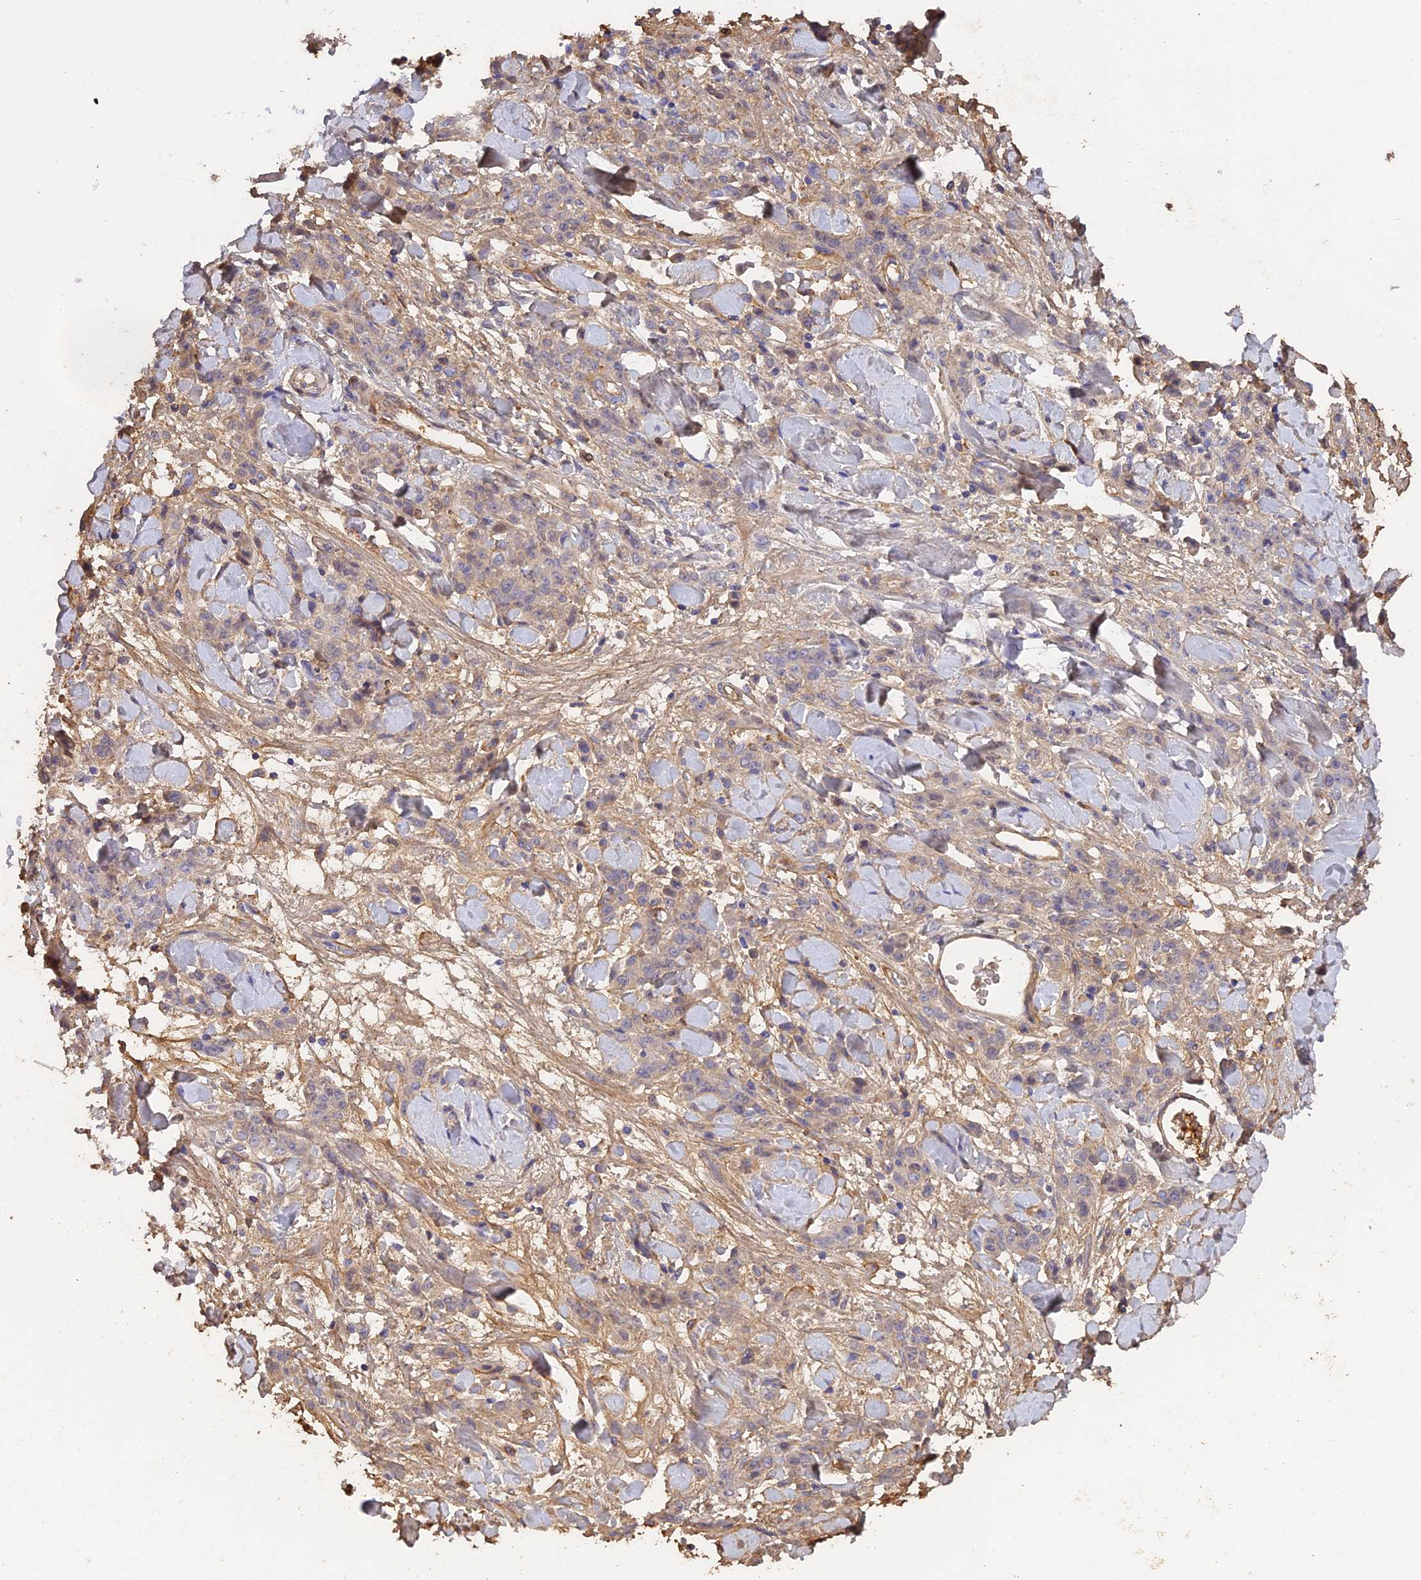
{"staining": {"intensity": "negative", "quantity": "none", "location": "none"}, "tissue": "stomach cancer", "cell_type": "Tumor cells", "image_type": "cancer", "snomed": [{"axis": "morphology", "description": "Normal tissue, NOS"}, {"axis": "morphology", "description": "Adenocarcinoma, NOS"}, {"axis": "topography", "description": "Stomach"}], "caption": "Tumor cells show no significant protein expression in stomach adenocarcinoma. (DAB immunohistochemistry, high magnification).", "gene": "PZP", "patient": {"sex": "male", "age": 82}}